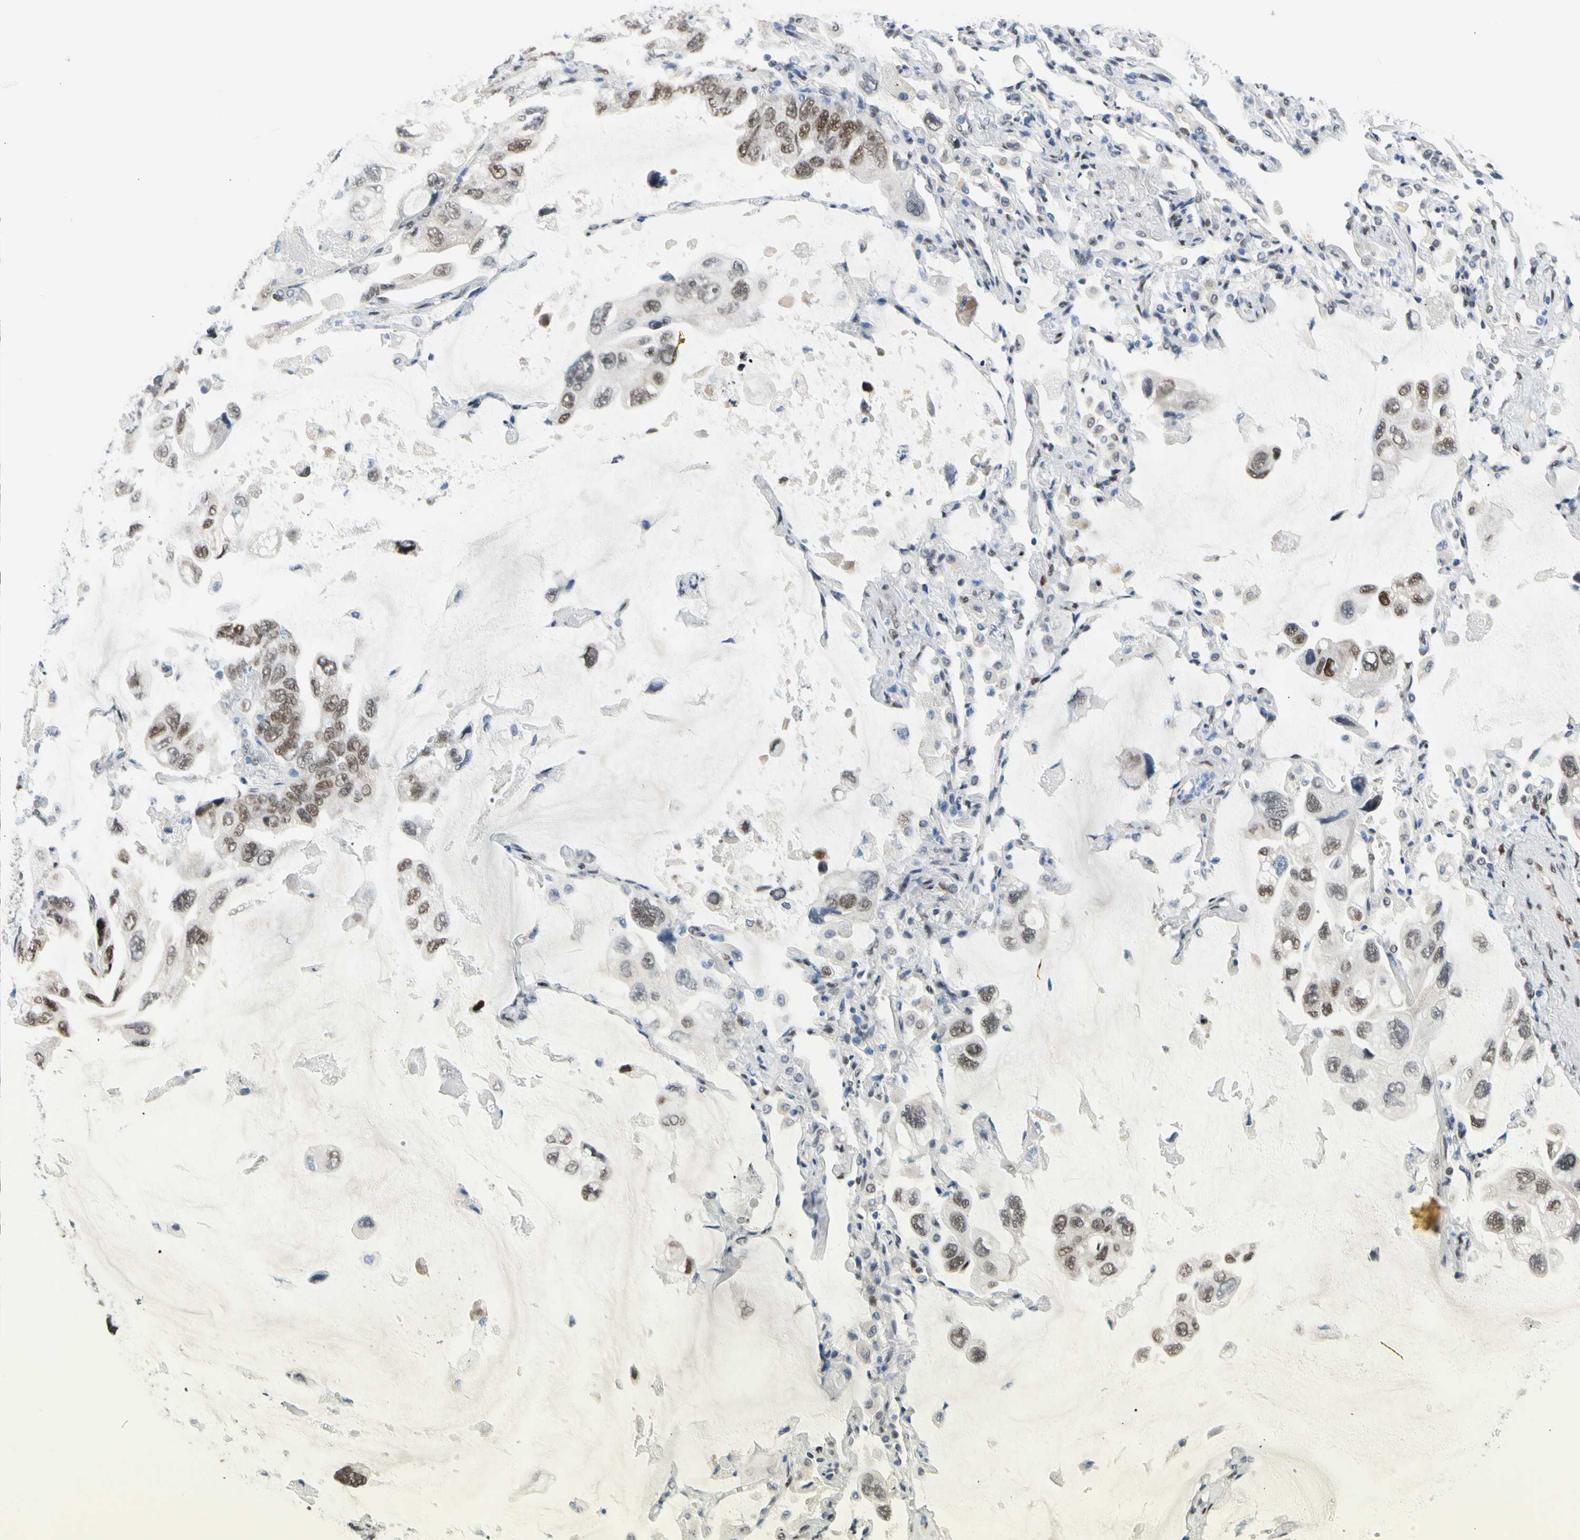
{"staining": {"intensity": "moderate", "quantity": ">75%", "location": "nuclear"}, "tissue": "lung cancer", "cell_type": "Tumor cells", "image_type": "cancer", "snomed": [{"axis": "morphology", "description": "Squamous cell carcinoma, NOS"}, {"axis": "topography", "description": "Lung"}], "caption": "Protein analysis of lung cancer tissue exhibits moderate nuclear positivity in about >75% of tumor cells. The protein of interest is stained brown, and the nuclei are stained in blue (DAB IHC with brightfield microscopy, high magnification).", "gene": "NFIA", "patient": {"sex": "female", "age": 73}}